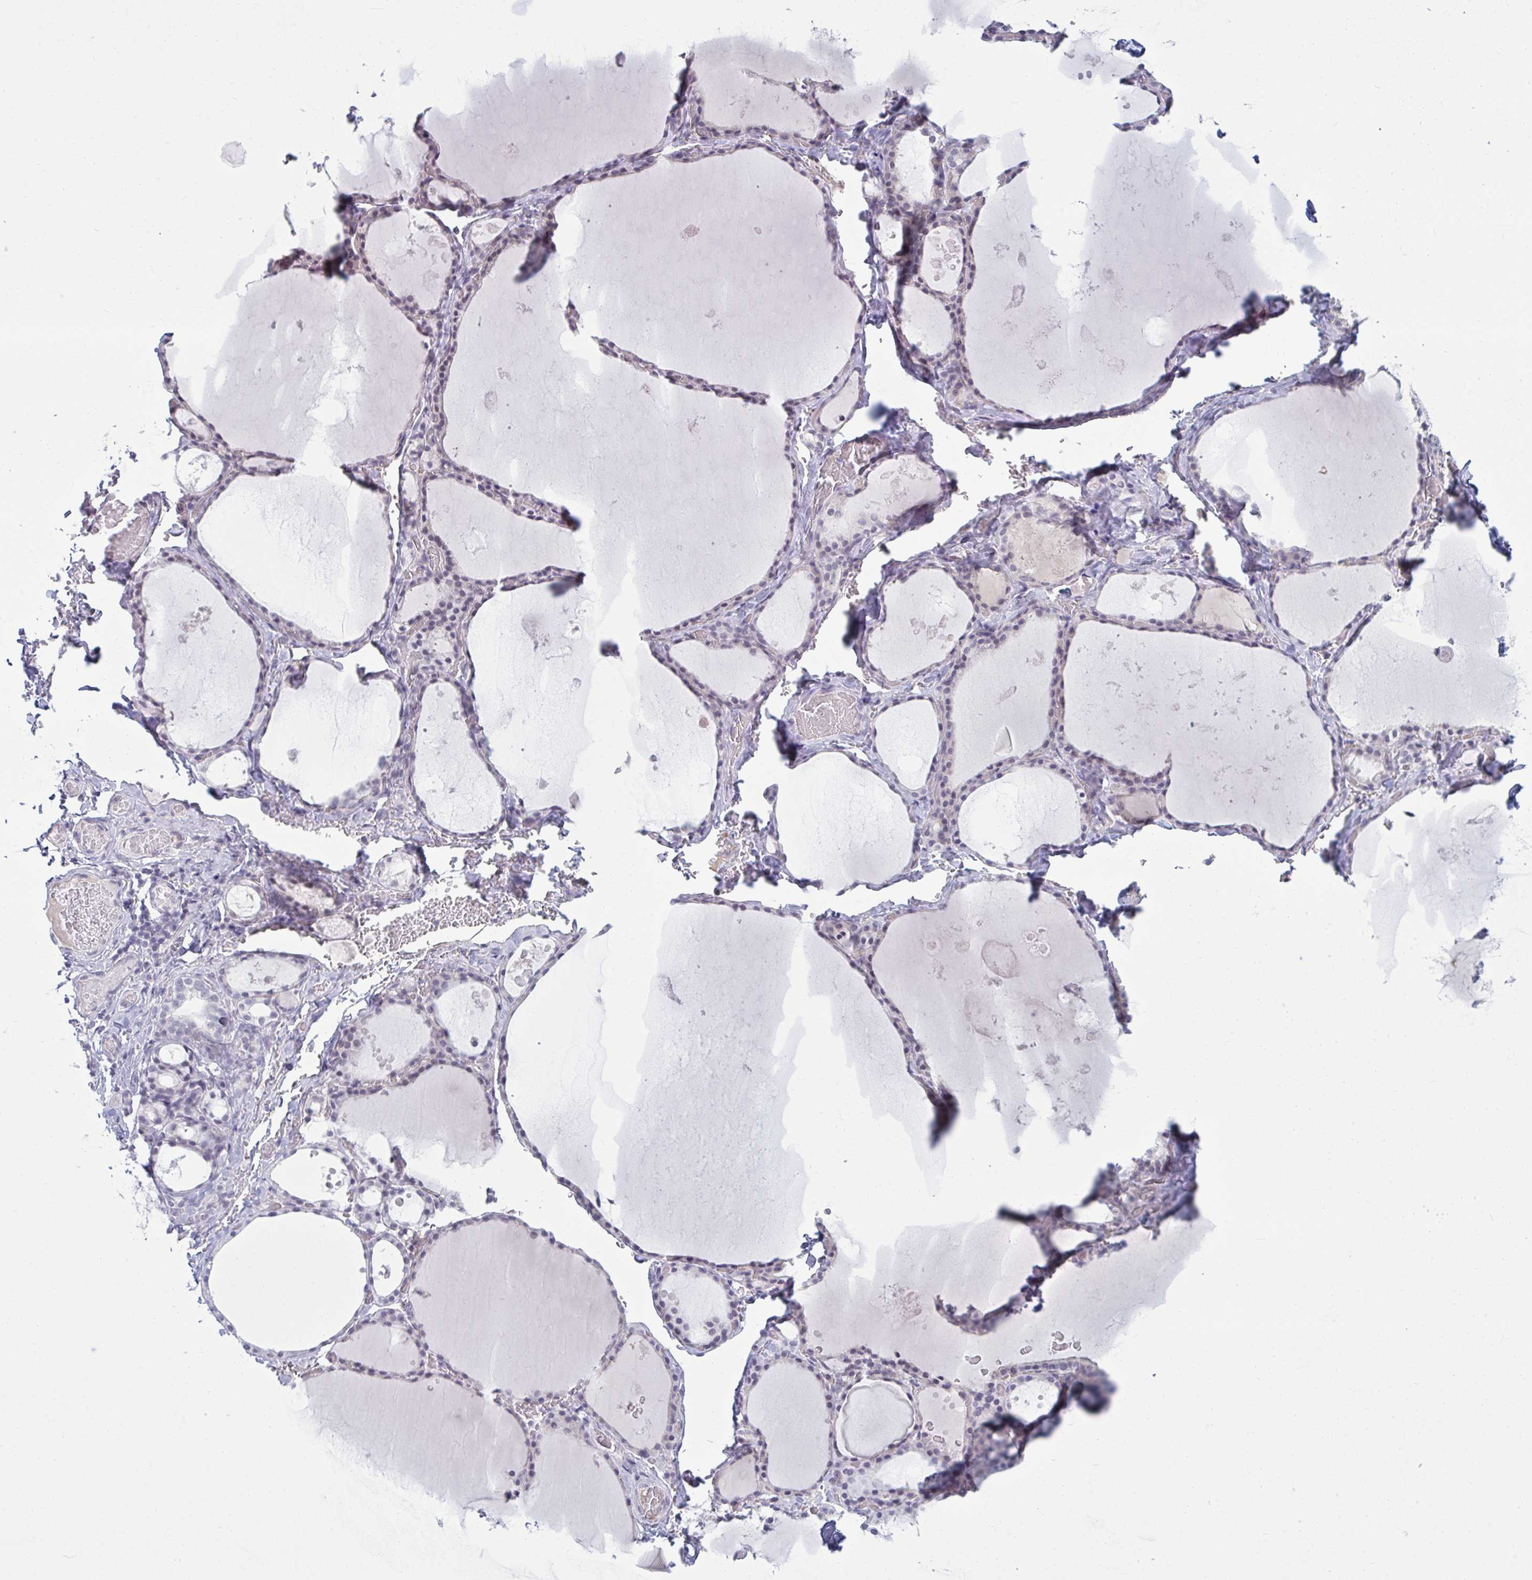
{"staining": {"intensity": "negative", "quantity": "none", "location": "none"}, "tissue": "thyroid gland", "cell_type": "Glandular cells", "image_type": "normal", "snomed": [{"axis": "morphology", "description": "Normal tissue, NOS"}, {"axis": "topography", "description": "Thyroid gland"}], "caption": "This image is of benign thyroid gland stained with immunohistochemistry to label a protein in brown with the nuclei are counter-stained blue. There is no positivity in glandular cells.", "gene": "RNASEH1", "patient": {"sex": "male", "age": 56}}